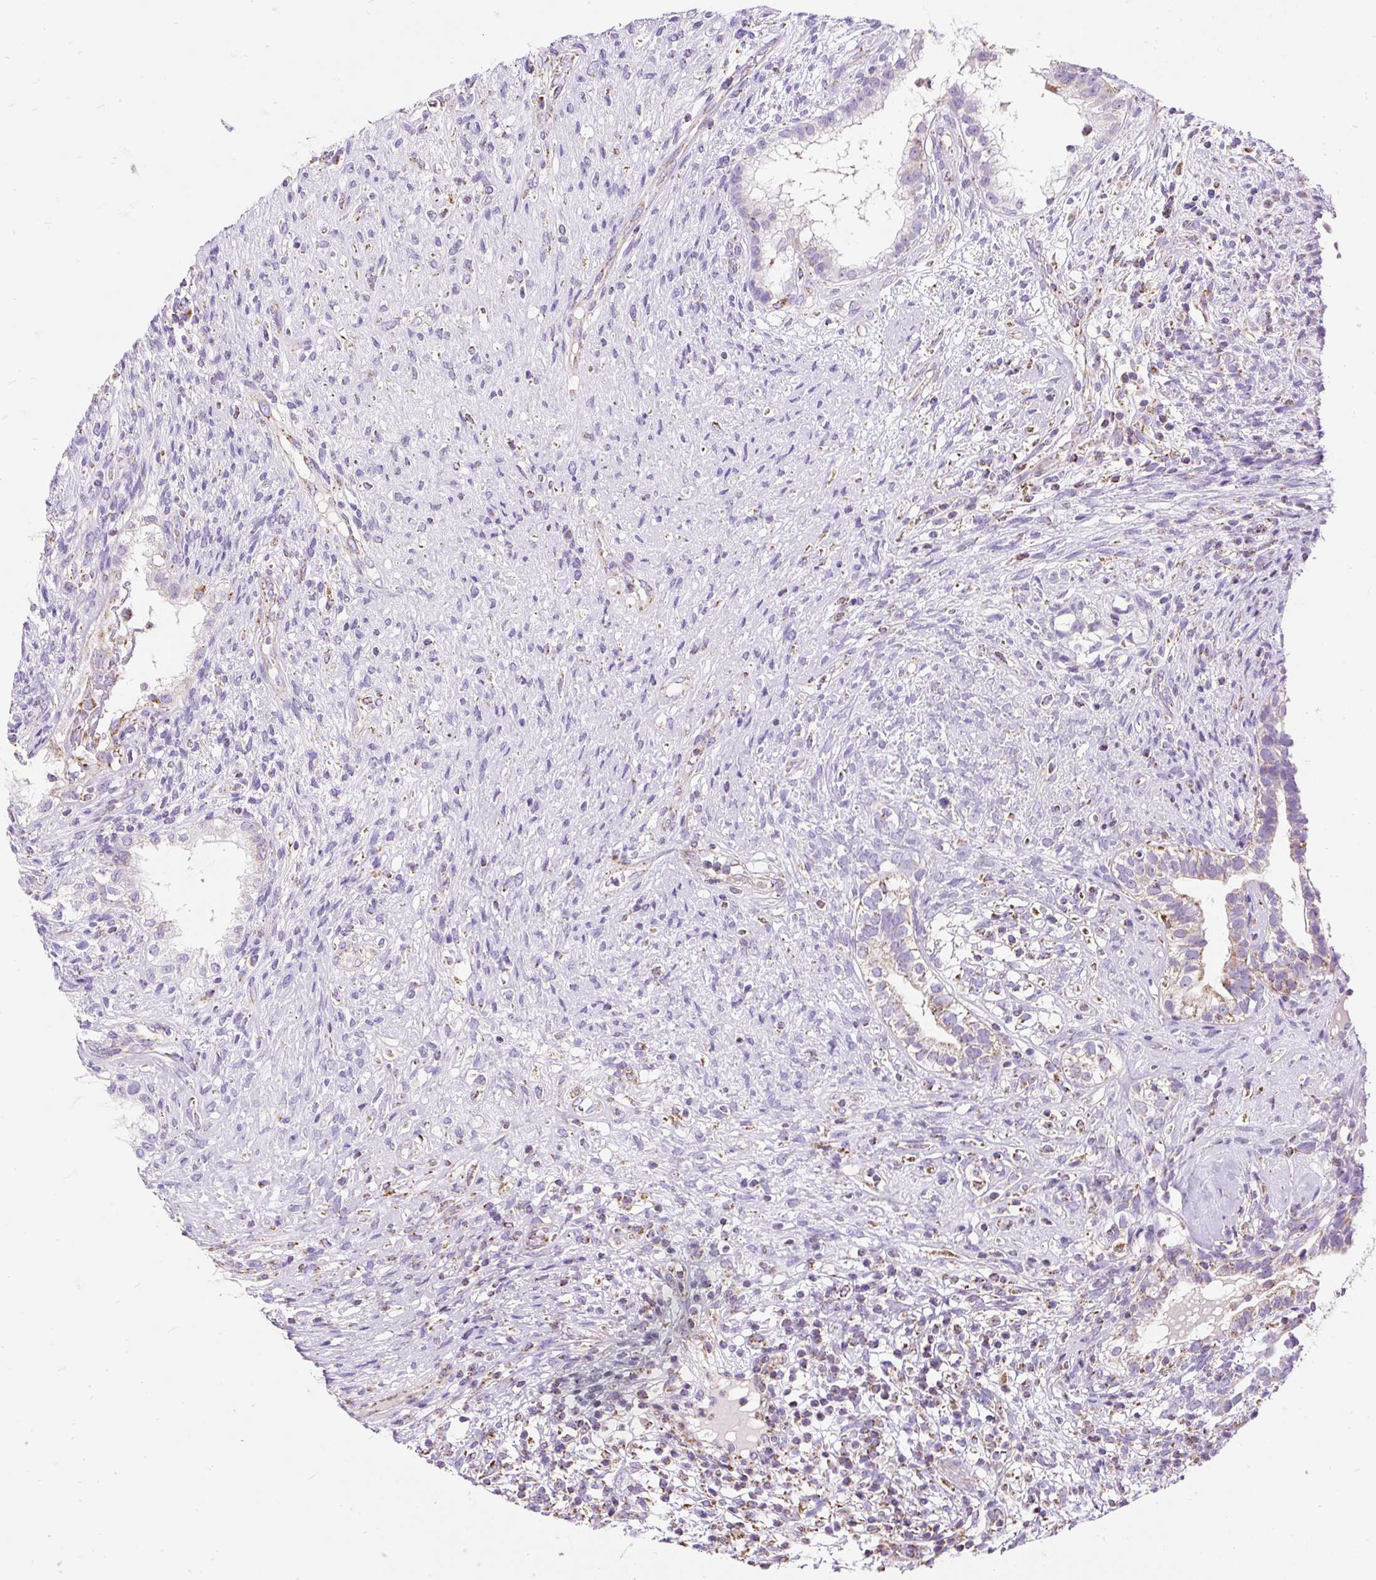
{"staining": {"intensity": "weak", "quantity": "25%-75%", "location": "cytoplasmic/membranous"}, "tissue": "testis cancer", "cell_type": "Tumor cells", "image_type": "cancer", "snomed": [{"axis": "morphology", "description": "Seminoma, NOS"}, {"axis": "morphology", "description": "Carcinoma, Embryonal, NOS"}, {"axis": "topography", "description": "Testis"}], "caption": "Immunohistochemical staining of testis seminoma reveals low levels of weak cytoplasmic/membranous expression in approximately 25%-75% of tumor cells. (DAB (3,3'-diaminobenzidine) = brown stain, brightfield microscopy at high magnification).", "gene": "DAAM2", "patient": {"sex": "male", "age": 41}}